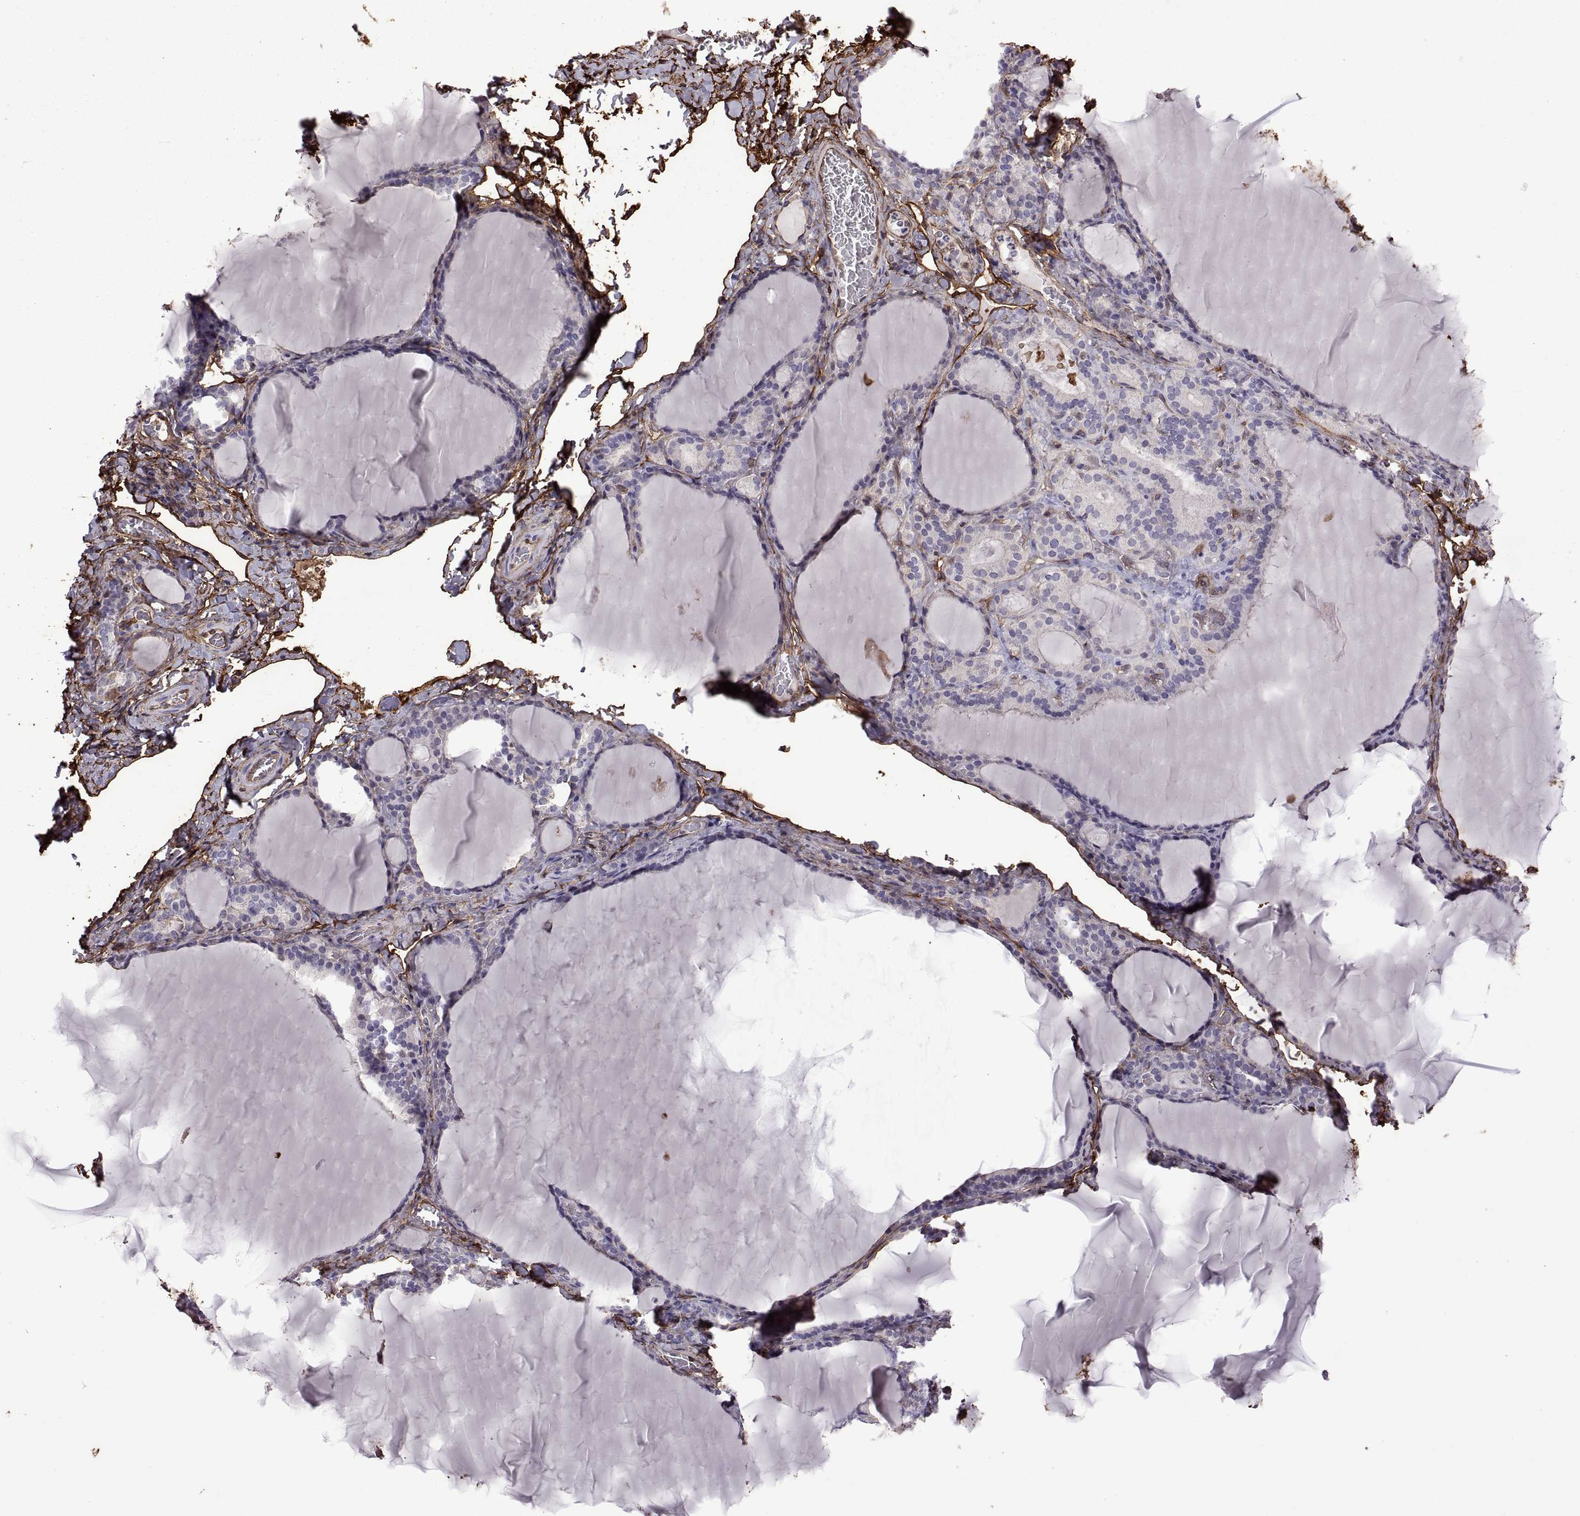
{"staining": {"intensity": "weak", "quantity": "25%-75%", "location": "cytoplasmic/membranous"}, "tissue": "thyroid gland", "cell_type": "Glandular cells", "image_type": "normal", "snomed": [{"axis": "morphology", "description": "Normal tissue, NOS"}, {"axis": "morphology", "description": "Hyperplasia, NOS"}, {"axis": "topography", "description": "Thyroid gland"}], "caption": "Immunohistochemistry image of unremarkable human thyroid gland stained for a protein (brown), which demonstrates low levels of weak cytoplasmic/membranous positivity in about 25%-75% of glandular cells.", "gene": "S100A10", "patient": {"sex": "female", "age": 27}}